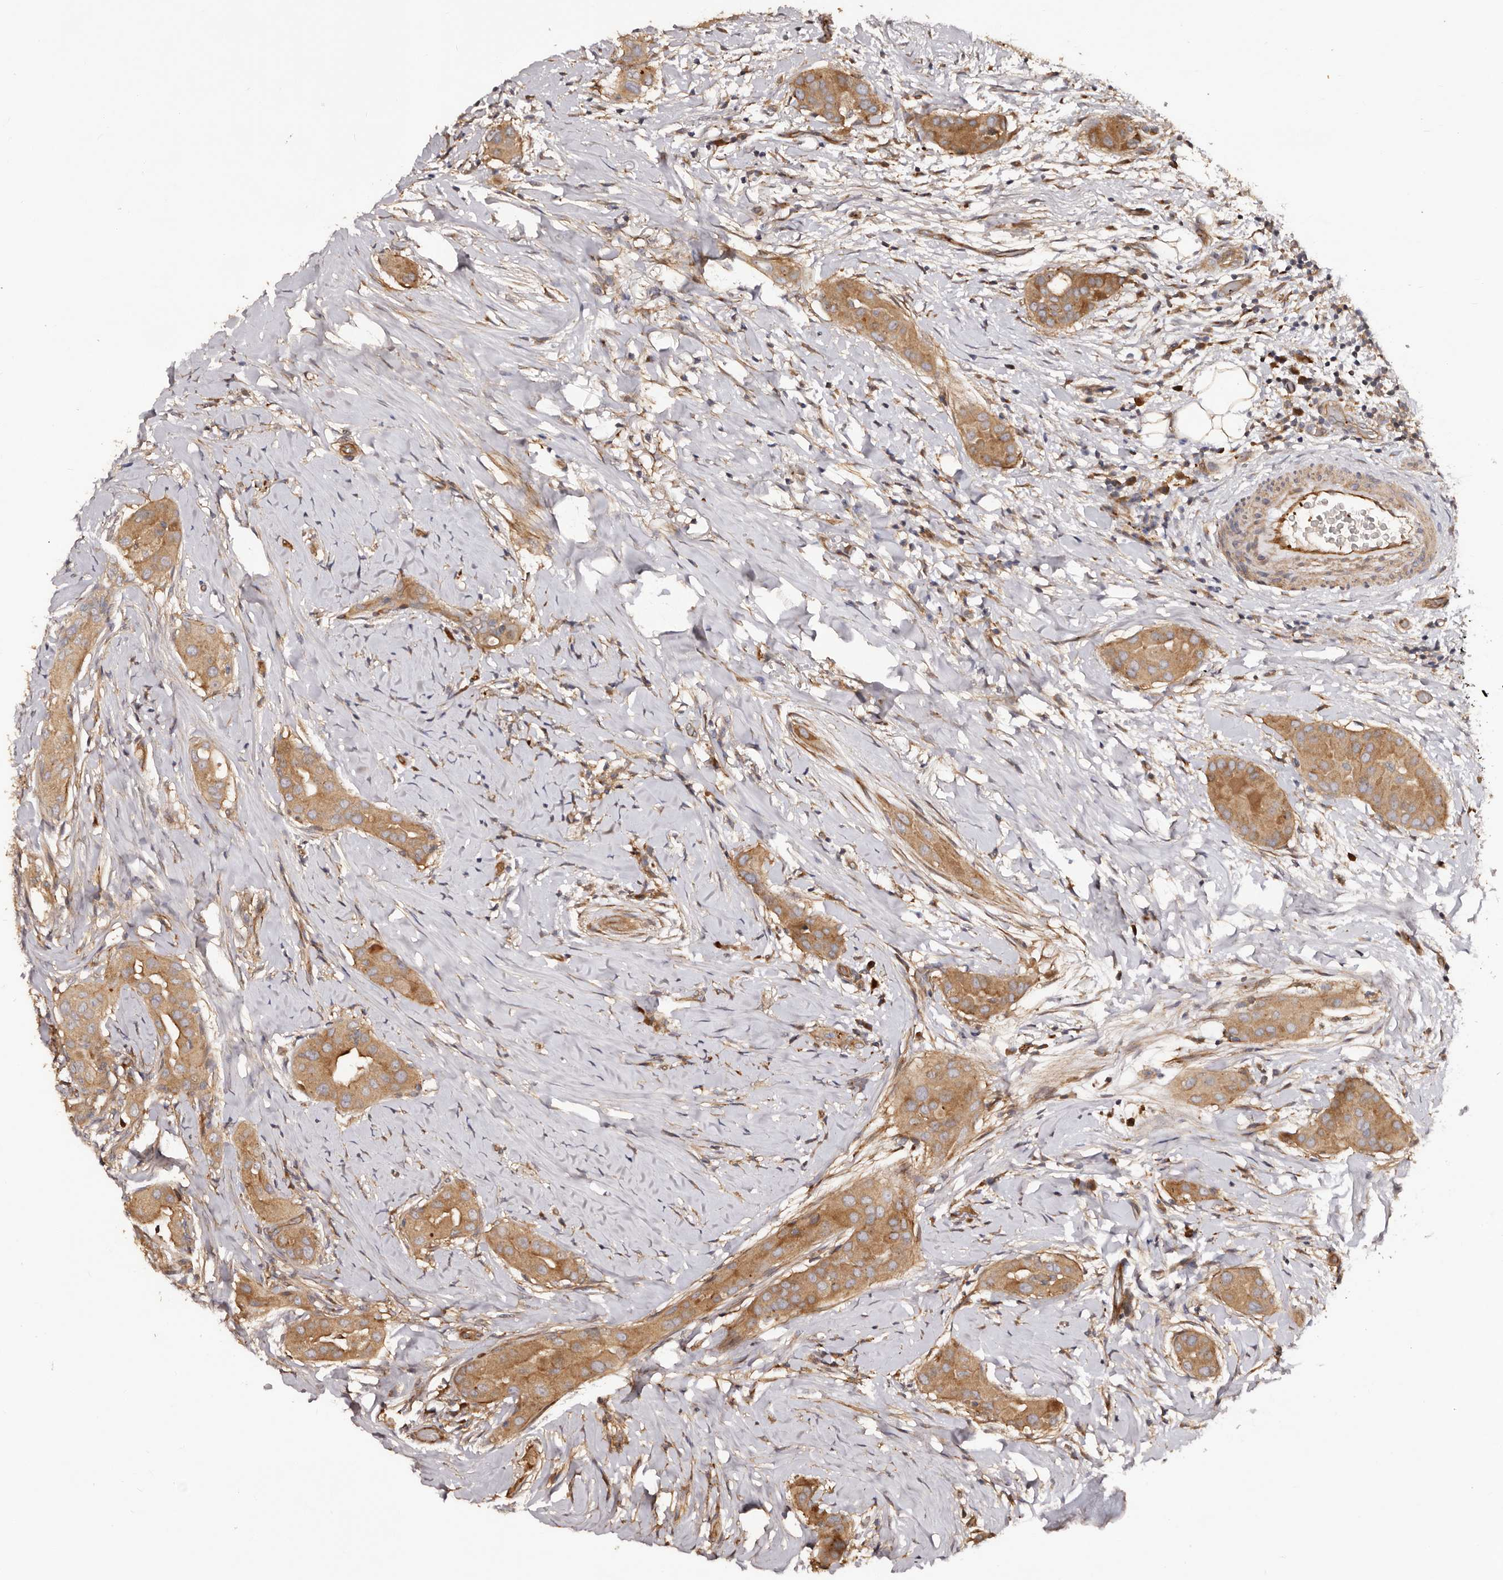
{"staining": {"intensity": "moderate", "quantity": ">75%", "location": "cytoplasmic/membranous"}, "tissue": "thyroid cancer", "cell_type": "Tumor cells", "image_type": "cancer", "snomed": [{"axis": "morphology", "description": "Papillary adenocarcinoma, NOS"}, {"axis": "topography", "description": "Thyroid gland"}], "caption": "Thyroid cancer stained for a protein demonstrates moderate cytoplasmic/membranous positivity in tumor cells. (Stains: DAB in brown, nuclei in blue, Microscopy: brightfield microscopy at high magnification).", "gene": "GTPBP1", "patient": {"sex": "male", "age": 33}}